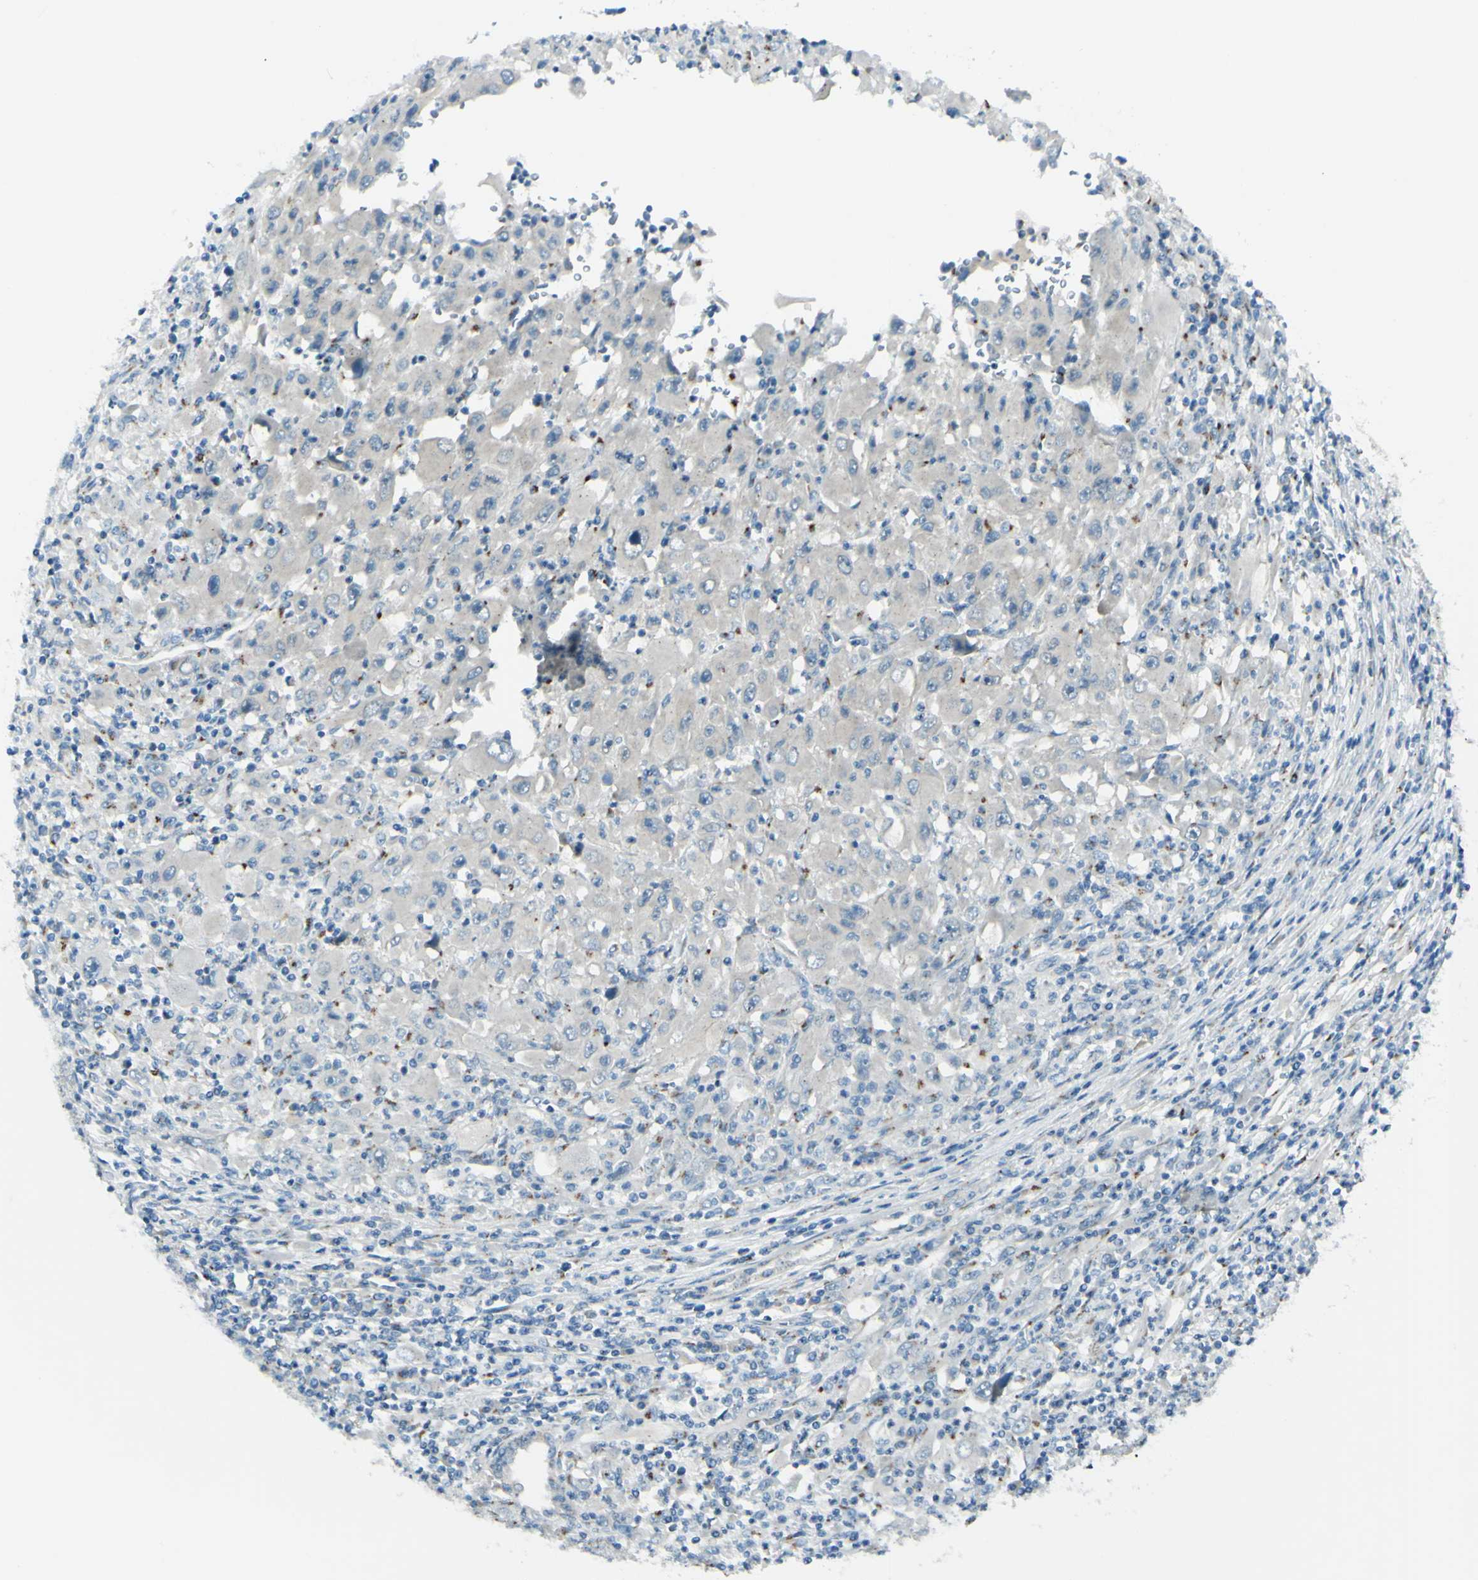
{"staining": {"intensity": "negative", "quantity": "none", "location": "none"}, "tissue": "melanoma", "cell_type": "Tumor cells", "image_type": "cancer", "snomed": [{"axis": "morphology", "description": "Malignant melanoma, Metastatic site"}, {"axis": "topography", "description": "Skin"}], "caption": "Melanoma stained for a protein using immunohistochemistry (IHC) reveals no positivity tumor cells.", "gene": "B4GALT1", "patient": {"sex": "female", "age": 56}}